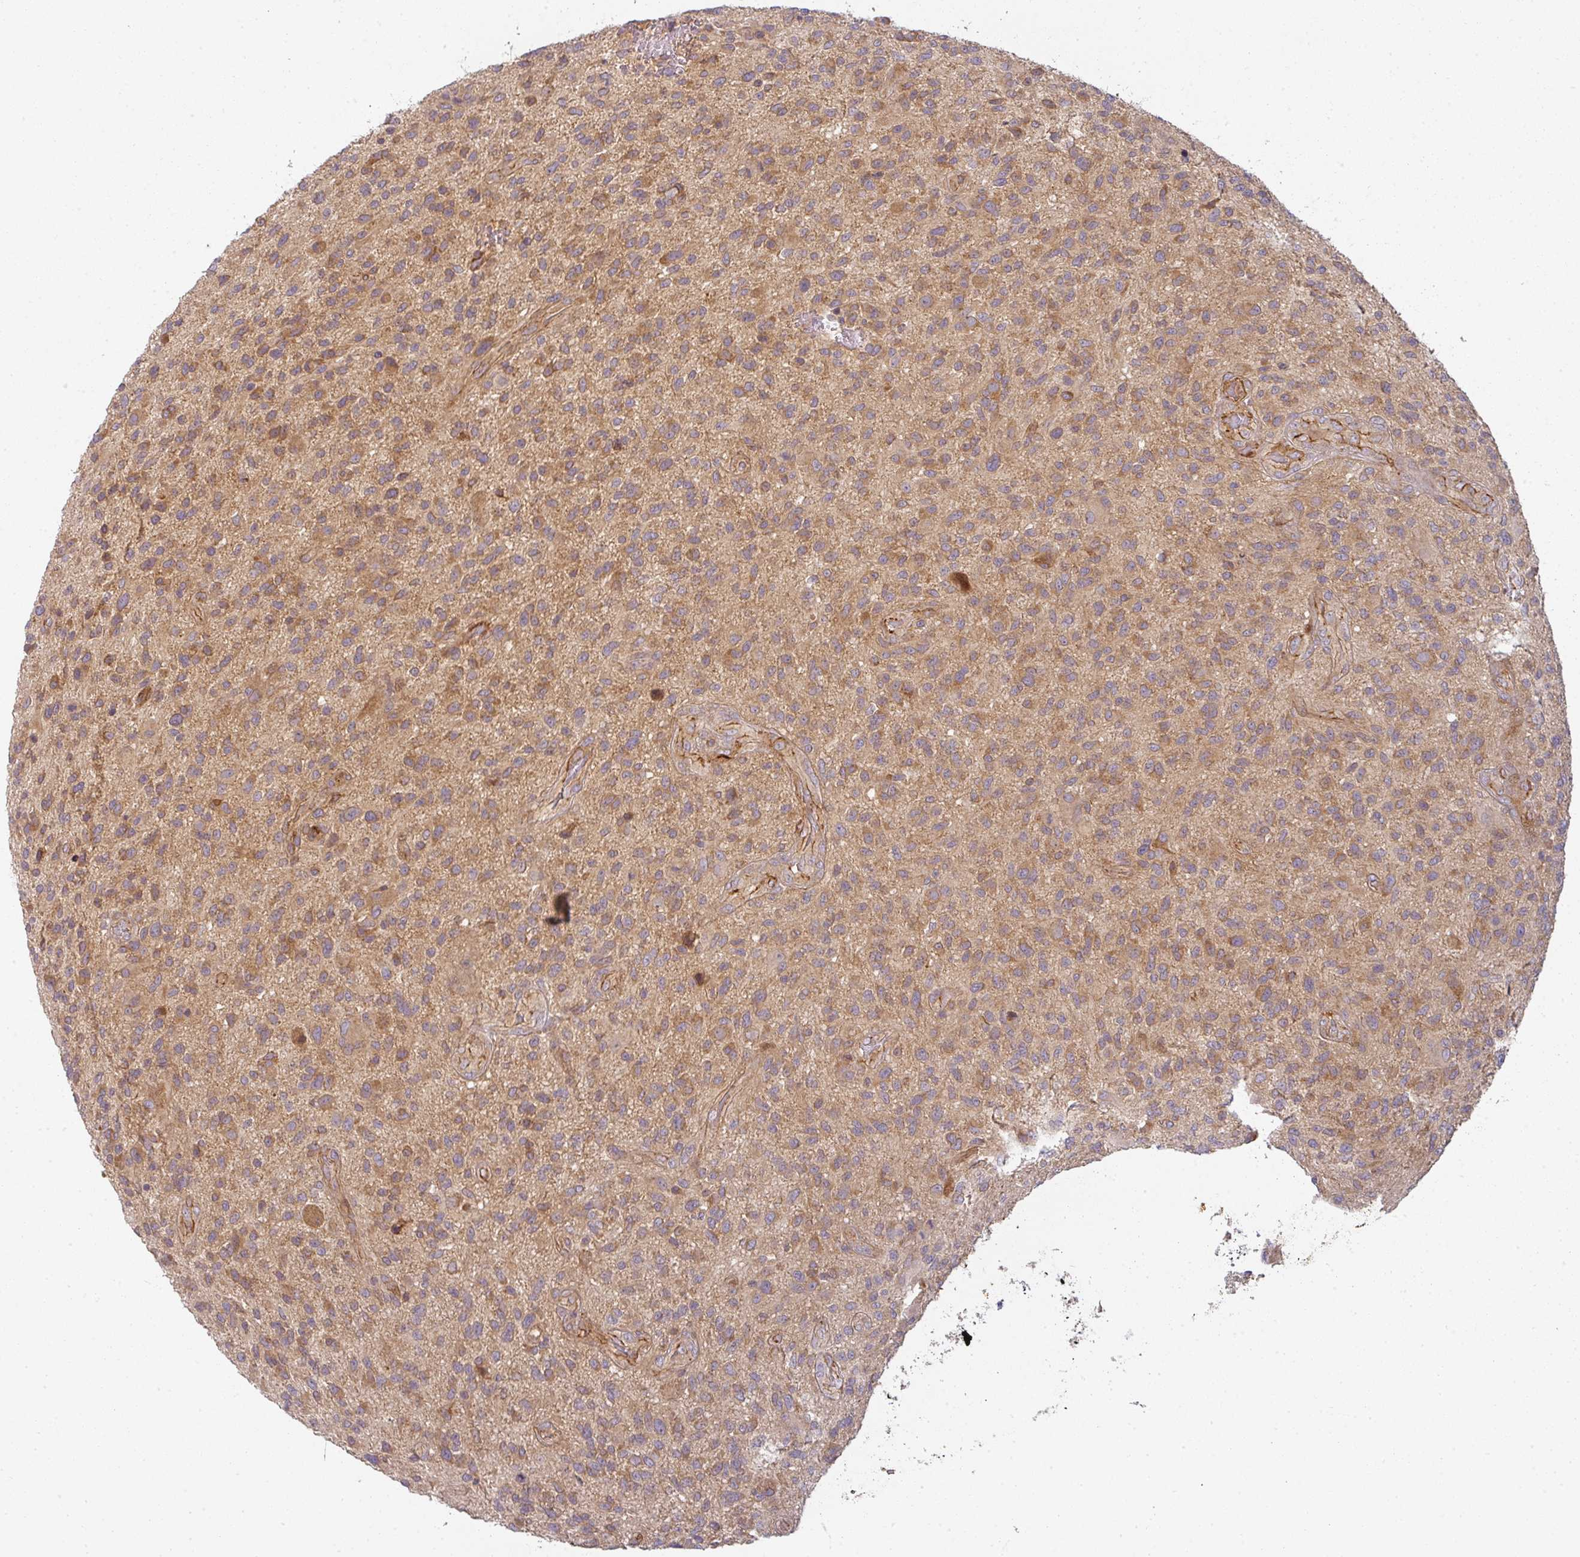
{"staining": {"intensity": "moderate", "quantity": ">75%", "location": "cytoplasmic/membranous"}, "tissue": "glioma", "cell_type": "Tumor cells", "image_type": "cancer", "snomed": [{"axis": "morphology", "description": "Glioma, malignant, High grade"}, {"axis": "topography", "description": "Brain"}], "caption": "Glioma stained with IHC reveals moderate cytoplasmic/membranous expression in approximately >75% of tumor cells. (DAB IHC, brown staining for protein, blue staining for nuclei).", "gene": "CNOT1", "patient": {"sex": "male", "age": 47}}